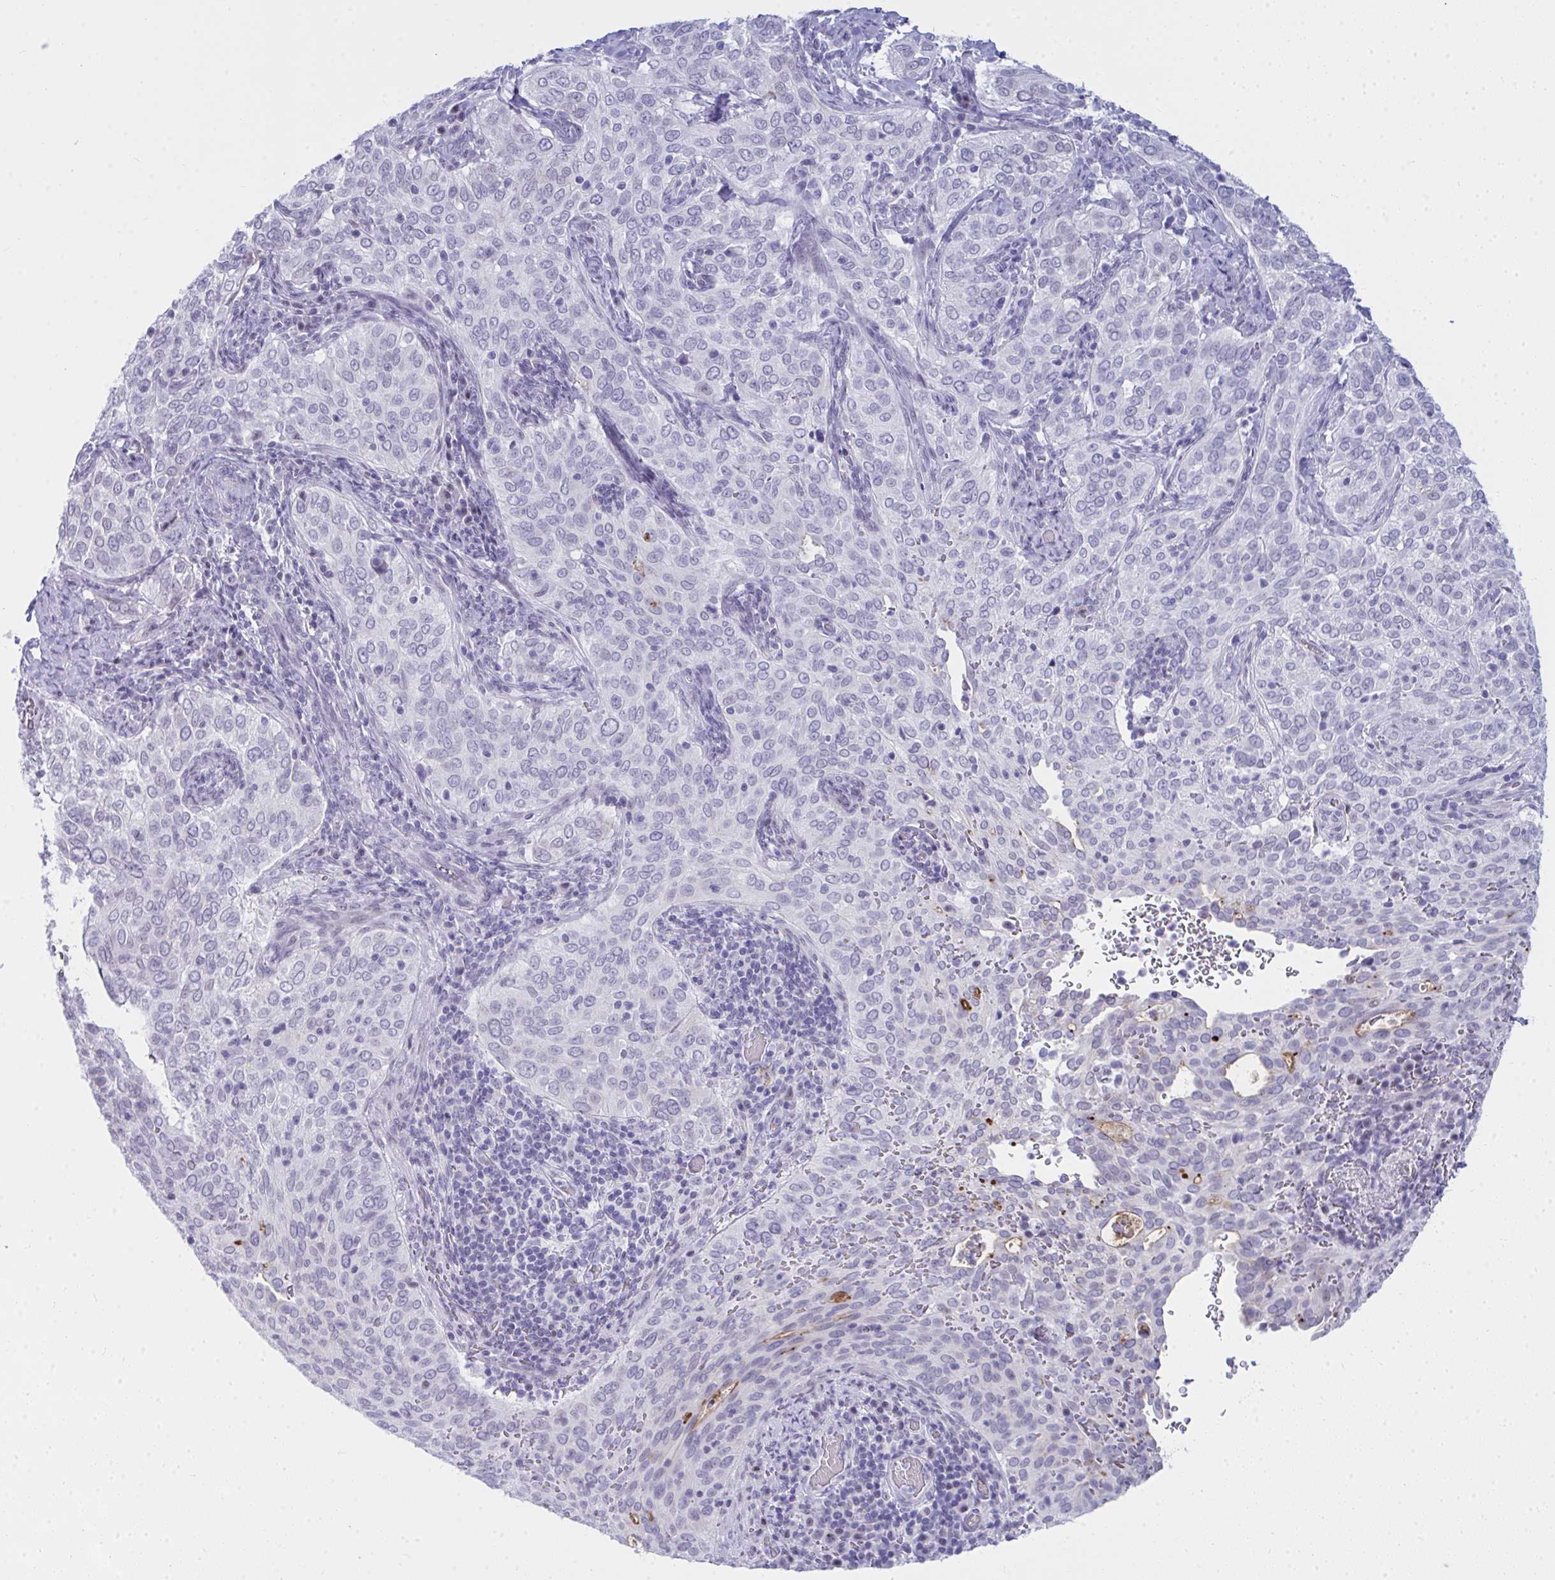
{"staining": {"intensity": "weak", "quantity": "<25%", "location": "cytoplasmic/membranous"}, "tissue": "cervical cancer", "cell_type": "Tumor cells", "image_type": "cancer", "snomed": [{"axis": "morphology", "description": "Squamous cell carcinoma, NOS"}, {"axis": "topography", "description": "Cervix"}], "caption": "A micrograph of cervical cancer stained for a protein demonstrates no brown staining in tumor cells.", "gene": "OR5F1", "patient": {"sex": "female", "age": 38}}